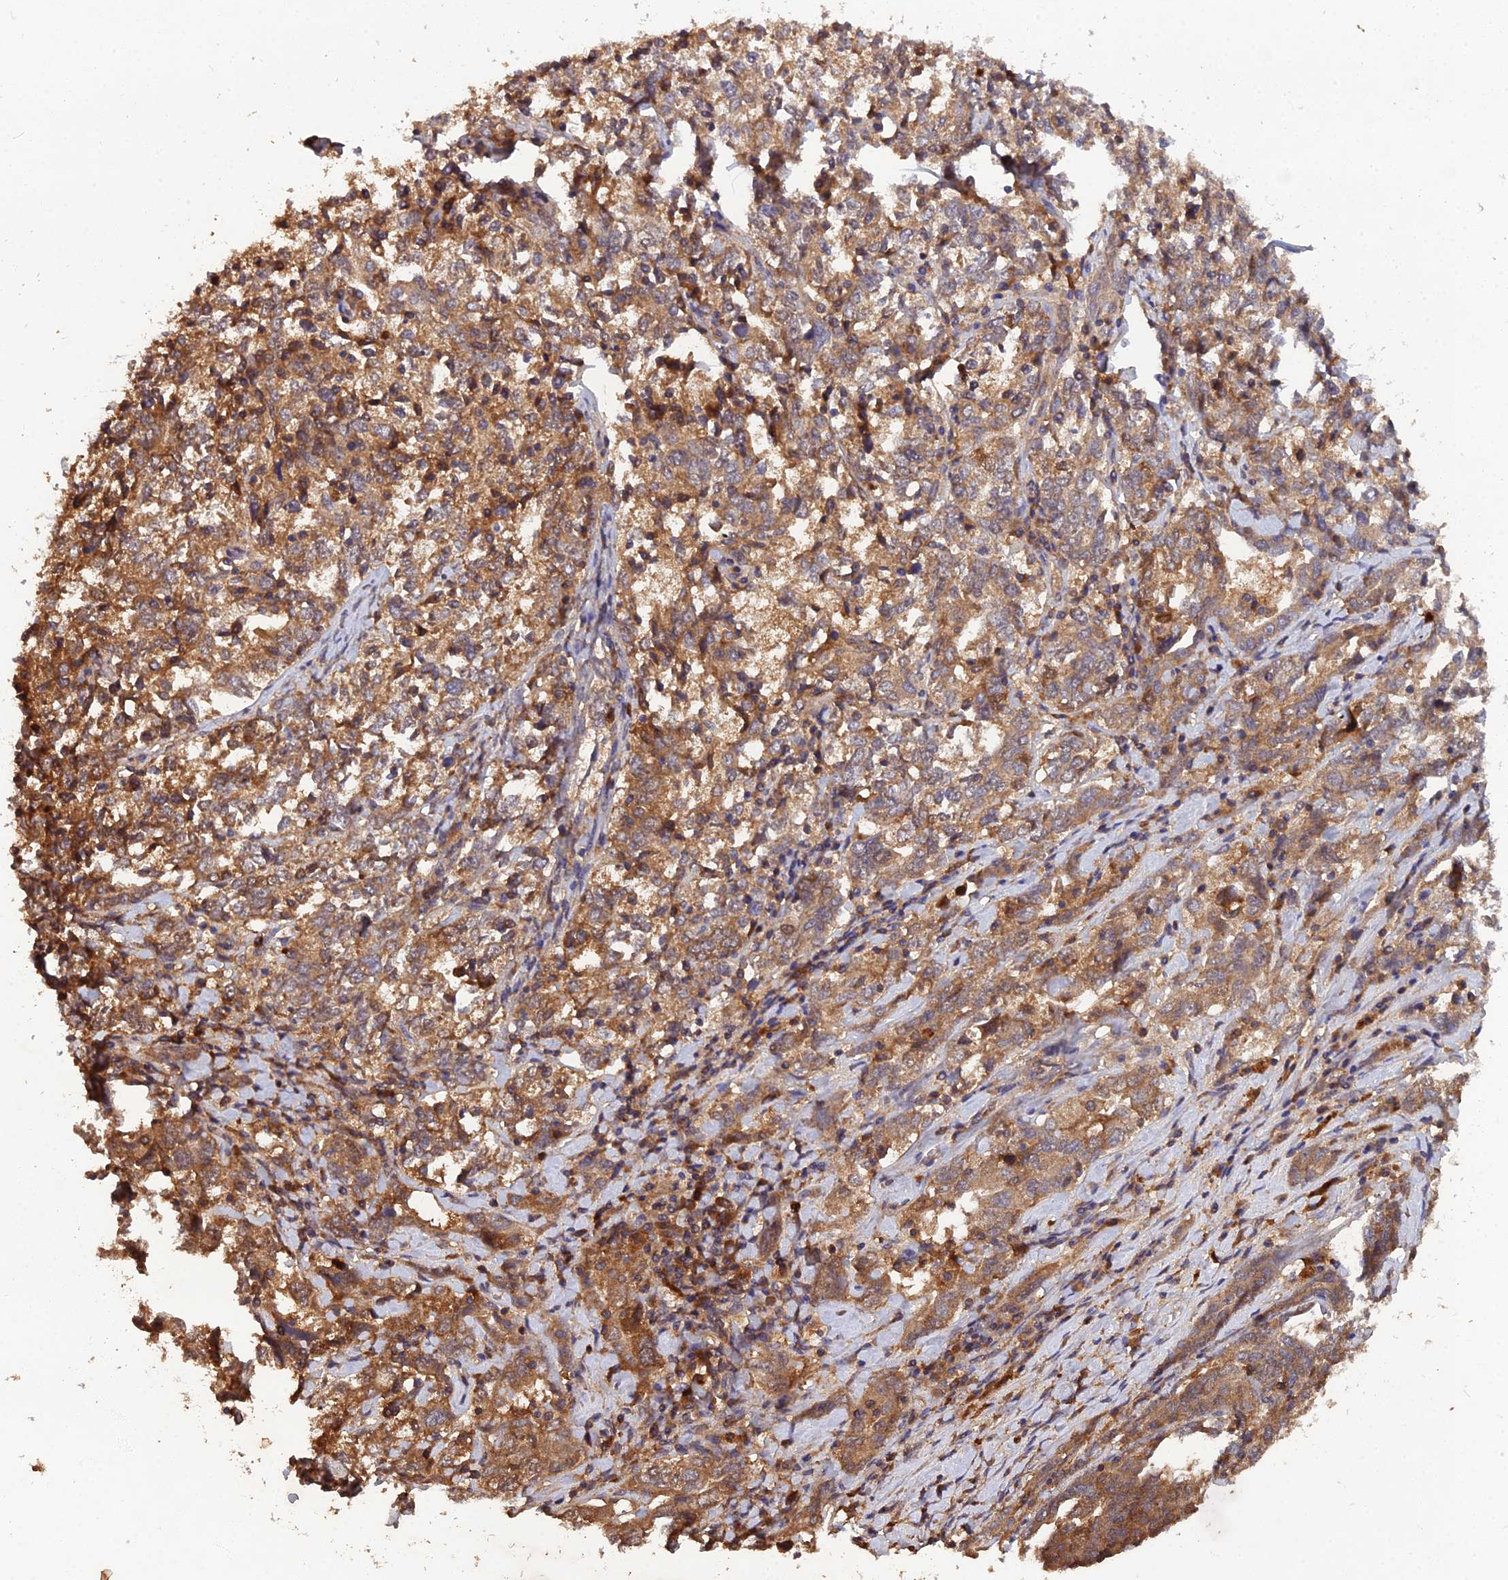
{"staining": {"intensity": "moderate", "quantity": "25%-75%", "location": "cytoplasmic/membranous"}, "tissue": "ovarian cancer", "cell_type": "Tumor cells", "image_type": "cancer", "snomed": [{"axis": "morphology", "description": "Carcinoma, endometroid"}, {"axis": "topography", "description": "Ovary"}], "caption": "The micrograph exhibits immunohistochemical staining of ovarian cancer. There is moderate cytoplasmic/membranous positivity is appreciated in about 25%-75% of tumor cells.", "gene": "TMEM258", "patient": {"sex": "female", "age": 62}}